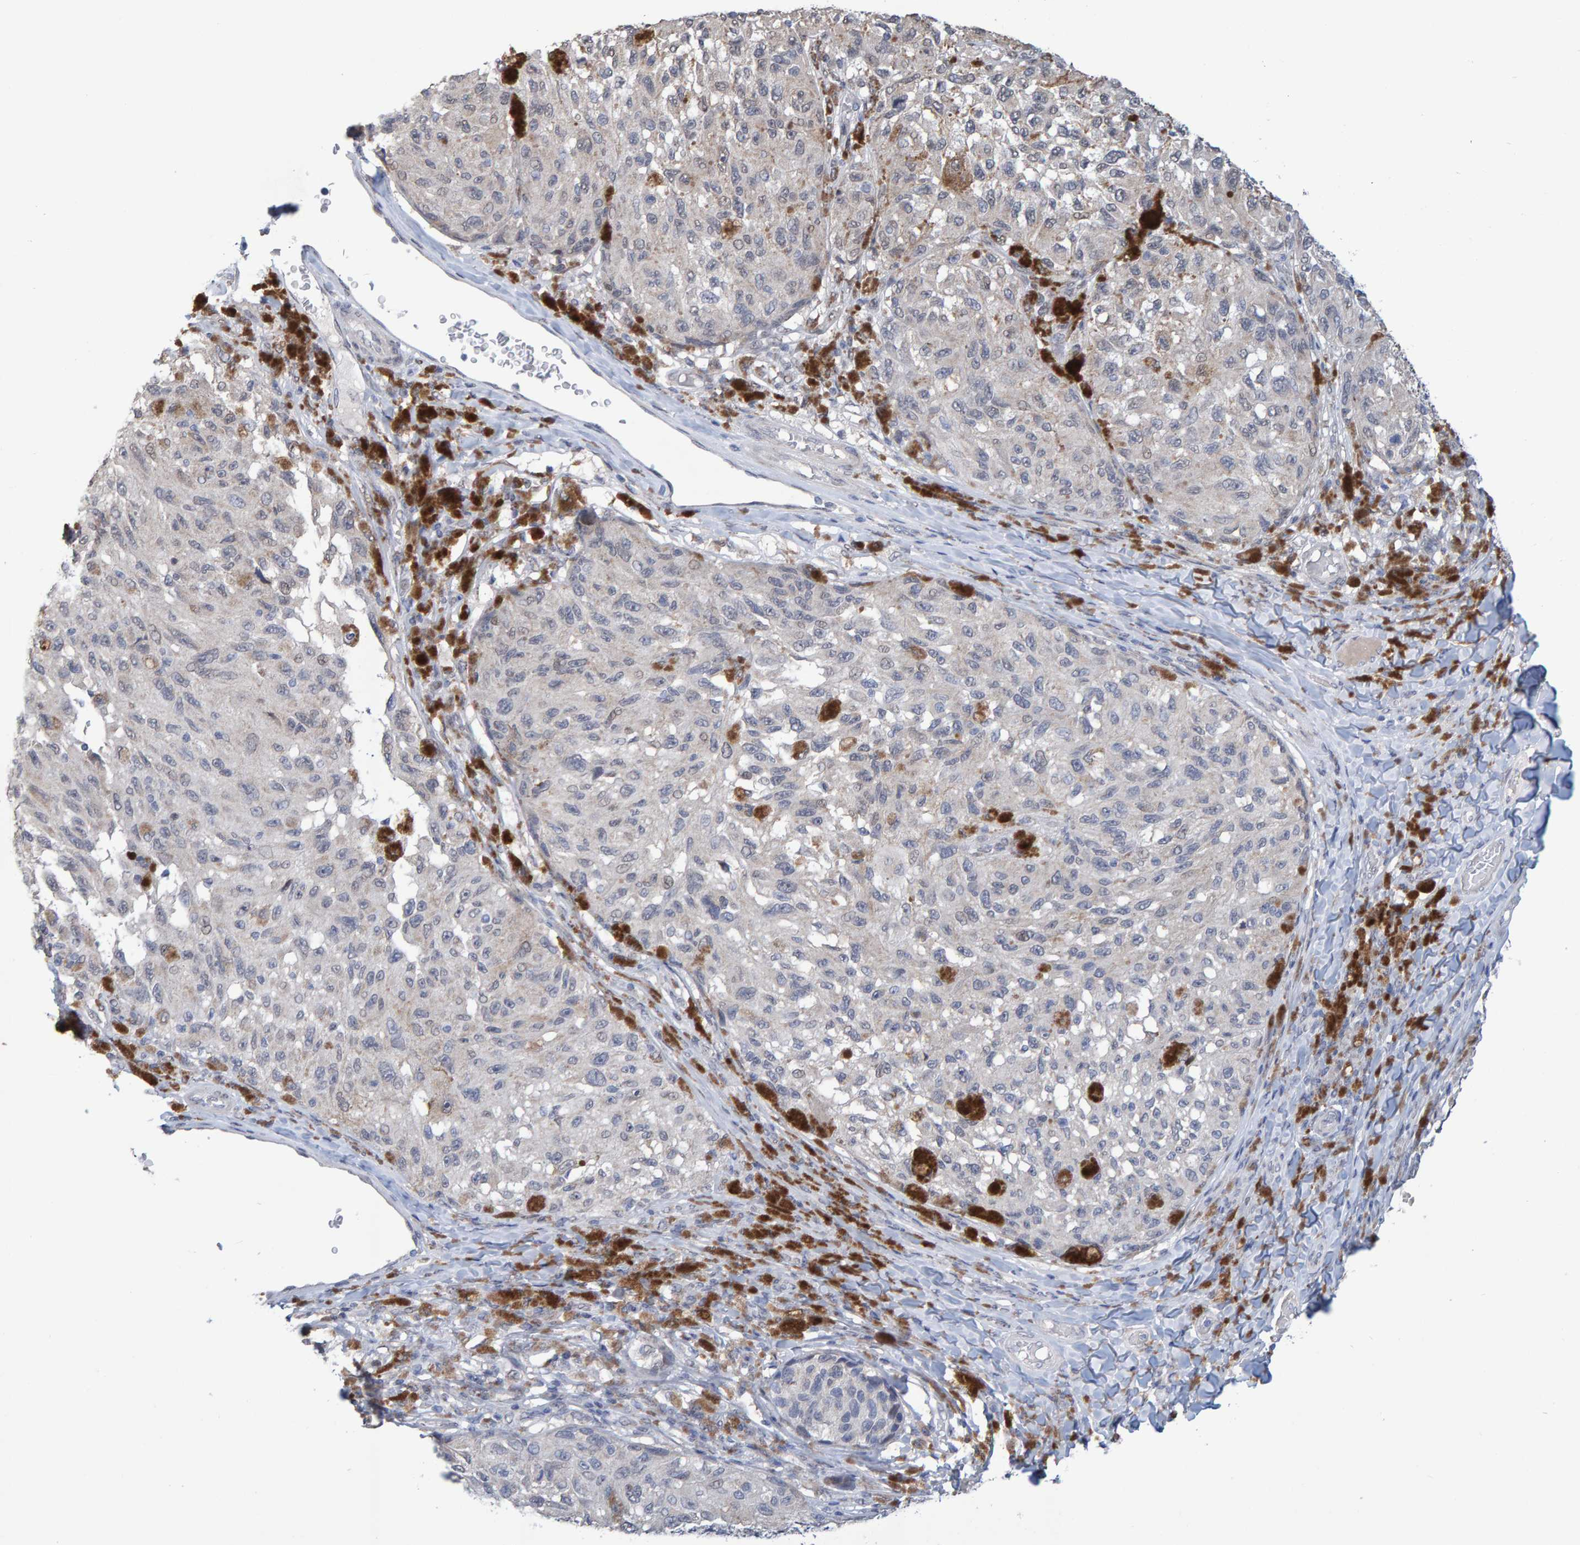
{"staining": {"intensity": "negative", "quantity": "none", "location": "none"}, "tissue": "melanoma", "cell_type": "Tumor cells", "image_type": "cancer", "snomed": [{"axis": "morphology", "description": "Malignant melanoma, NOS"}, {"axis": "topography", "description": "Skin"}], "caption": "This is a image of immunohistochemistry (IHC) staining of melanoma, which shows no positivity in tumor cells. (DAB IHC visualized using brightfield microscopy, high magnification).", "gene": "USP43", "patient": {"sex": "female", "age": 73}}